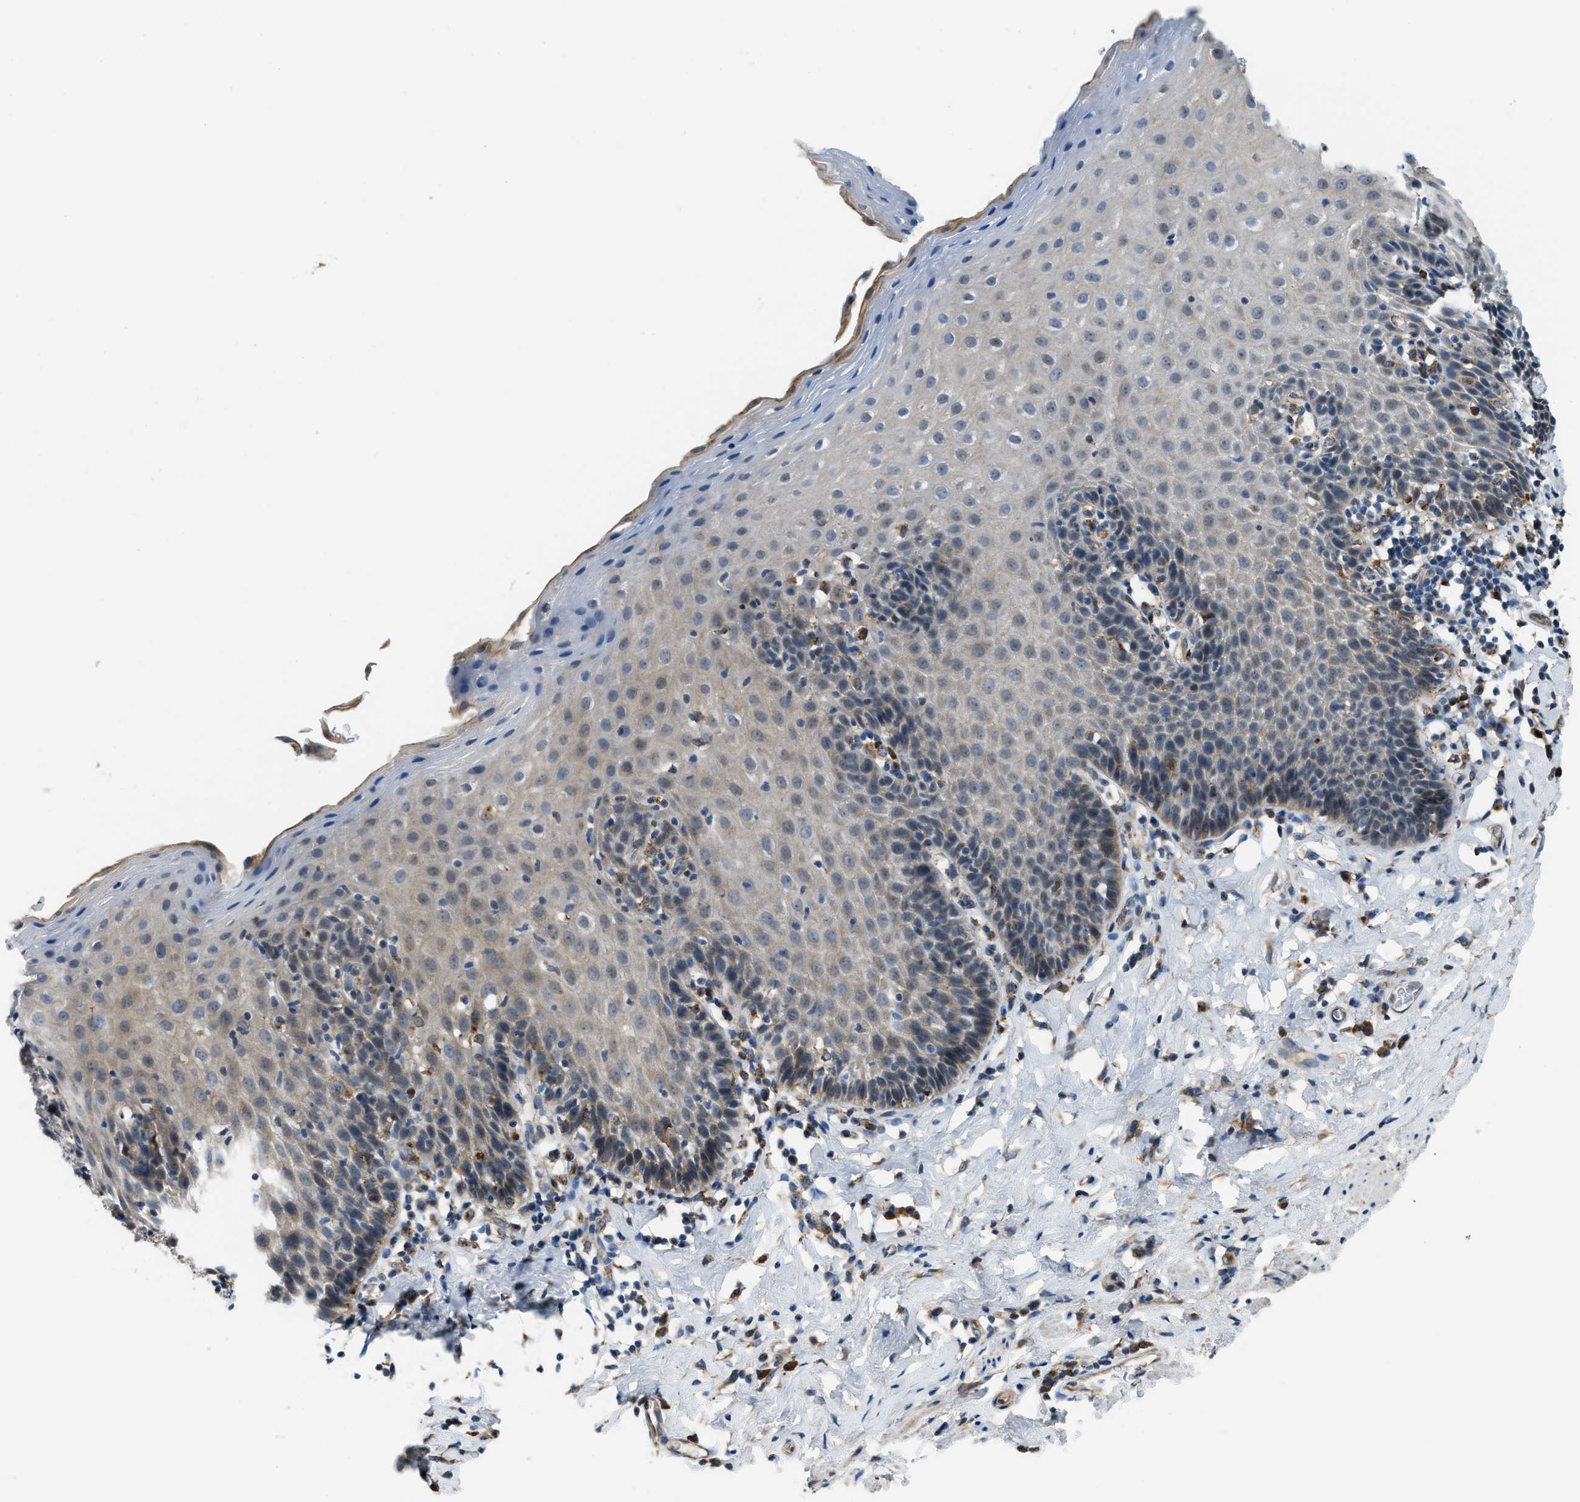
{"staining": {"intensity": "weak", "quantity": "<25%", "location": "cytoplasmic/membranous"}, "tissue": "esophagus", "cell_type": "Squamous epithelial cells", "image_type": "normal", "snomed": [{"axis": "morphology", "description": "Normal tissue, NOS"}, {"axis": "topography", "description": "Esophagus"}], "caption": "This is a photomicrograph of immunohistochemistry (IHC) staining of unremarkable esophagus, which shows no expression in squamous epithelial cells. (DAB (3,3'-diaminobenzidine) IHC with hematoxylin counter stain).", "gene": "STARD3NL", "patient": {"sex": "female", "age": 61}}